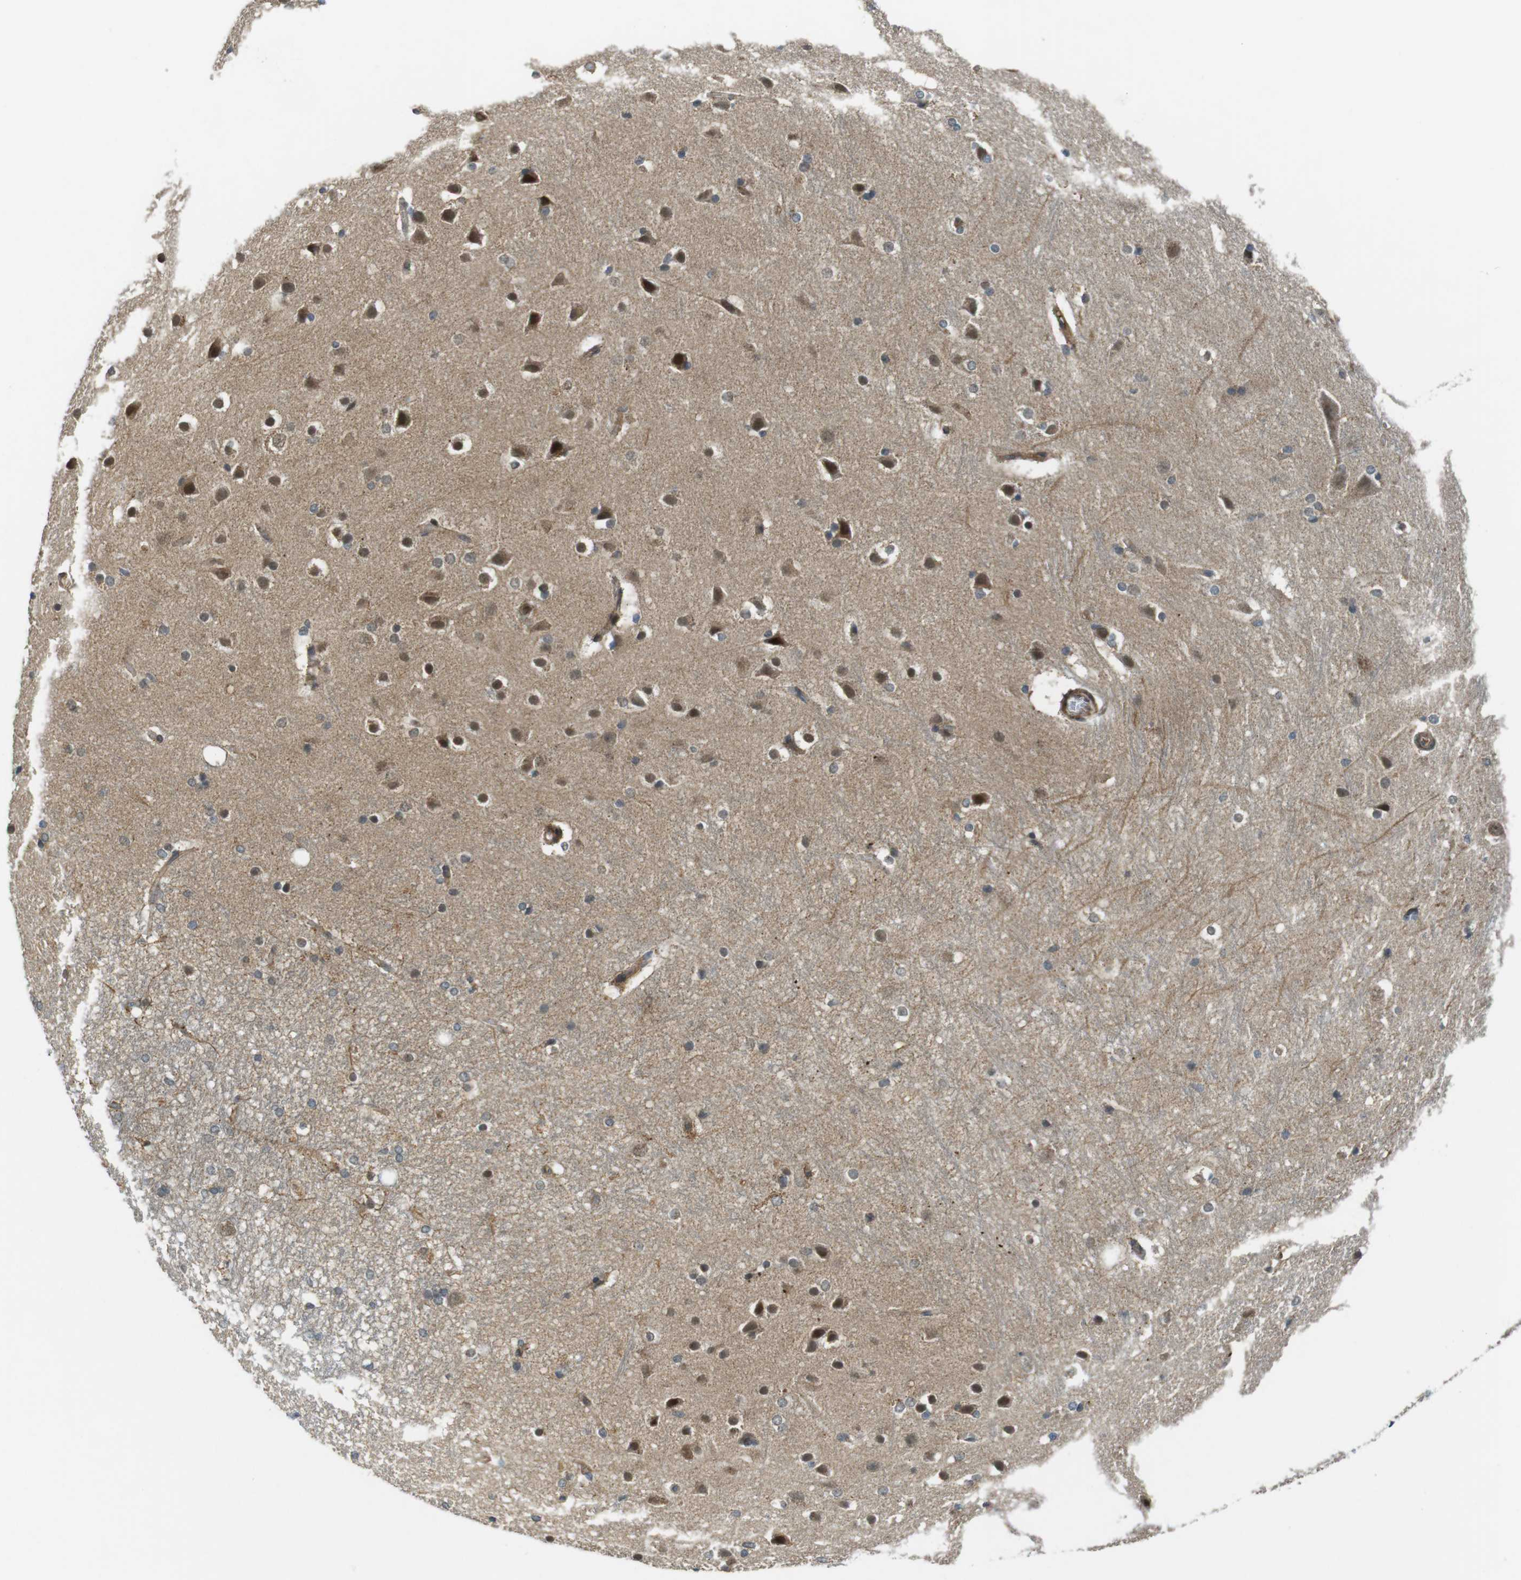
{"staining": {"intensity": "moderate", "quantity": "<25%", "location": "cytoplasmic/membranous"}, "tissue": "hippocampus", "cell_type": "Glial cells", "image_type": "normal", "snomed": [{"axis": "morphology", "description": "Normal tissue, NOS"}, {"axis": "topography", "description": "Hippocampus"}], "caption": "This image displays normal hippocampus stained with immunohistochemistry (IHC) to label a protein in brown. The cytoplasmic/membranous of glial cells show moderate positivity for the protein. Nuclei are counter-stained blue.", "gene": "IFFO2", "patient": {"sex": "female", "age": 19}}